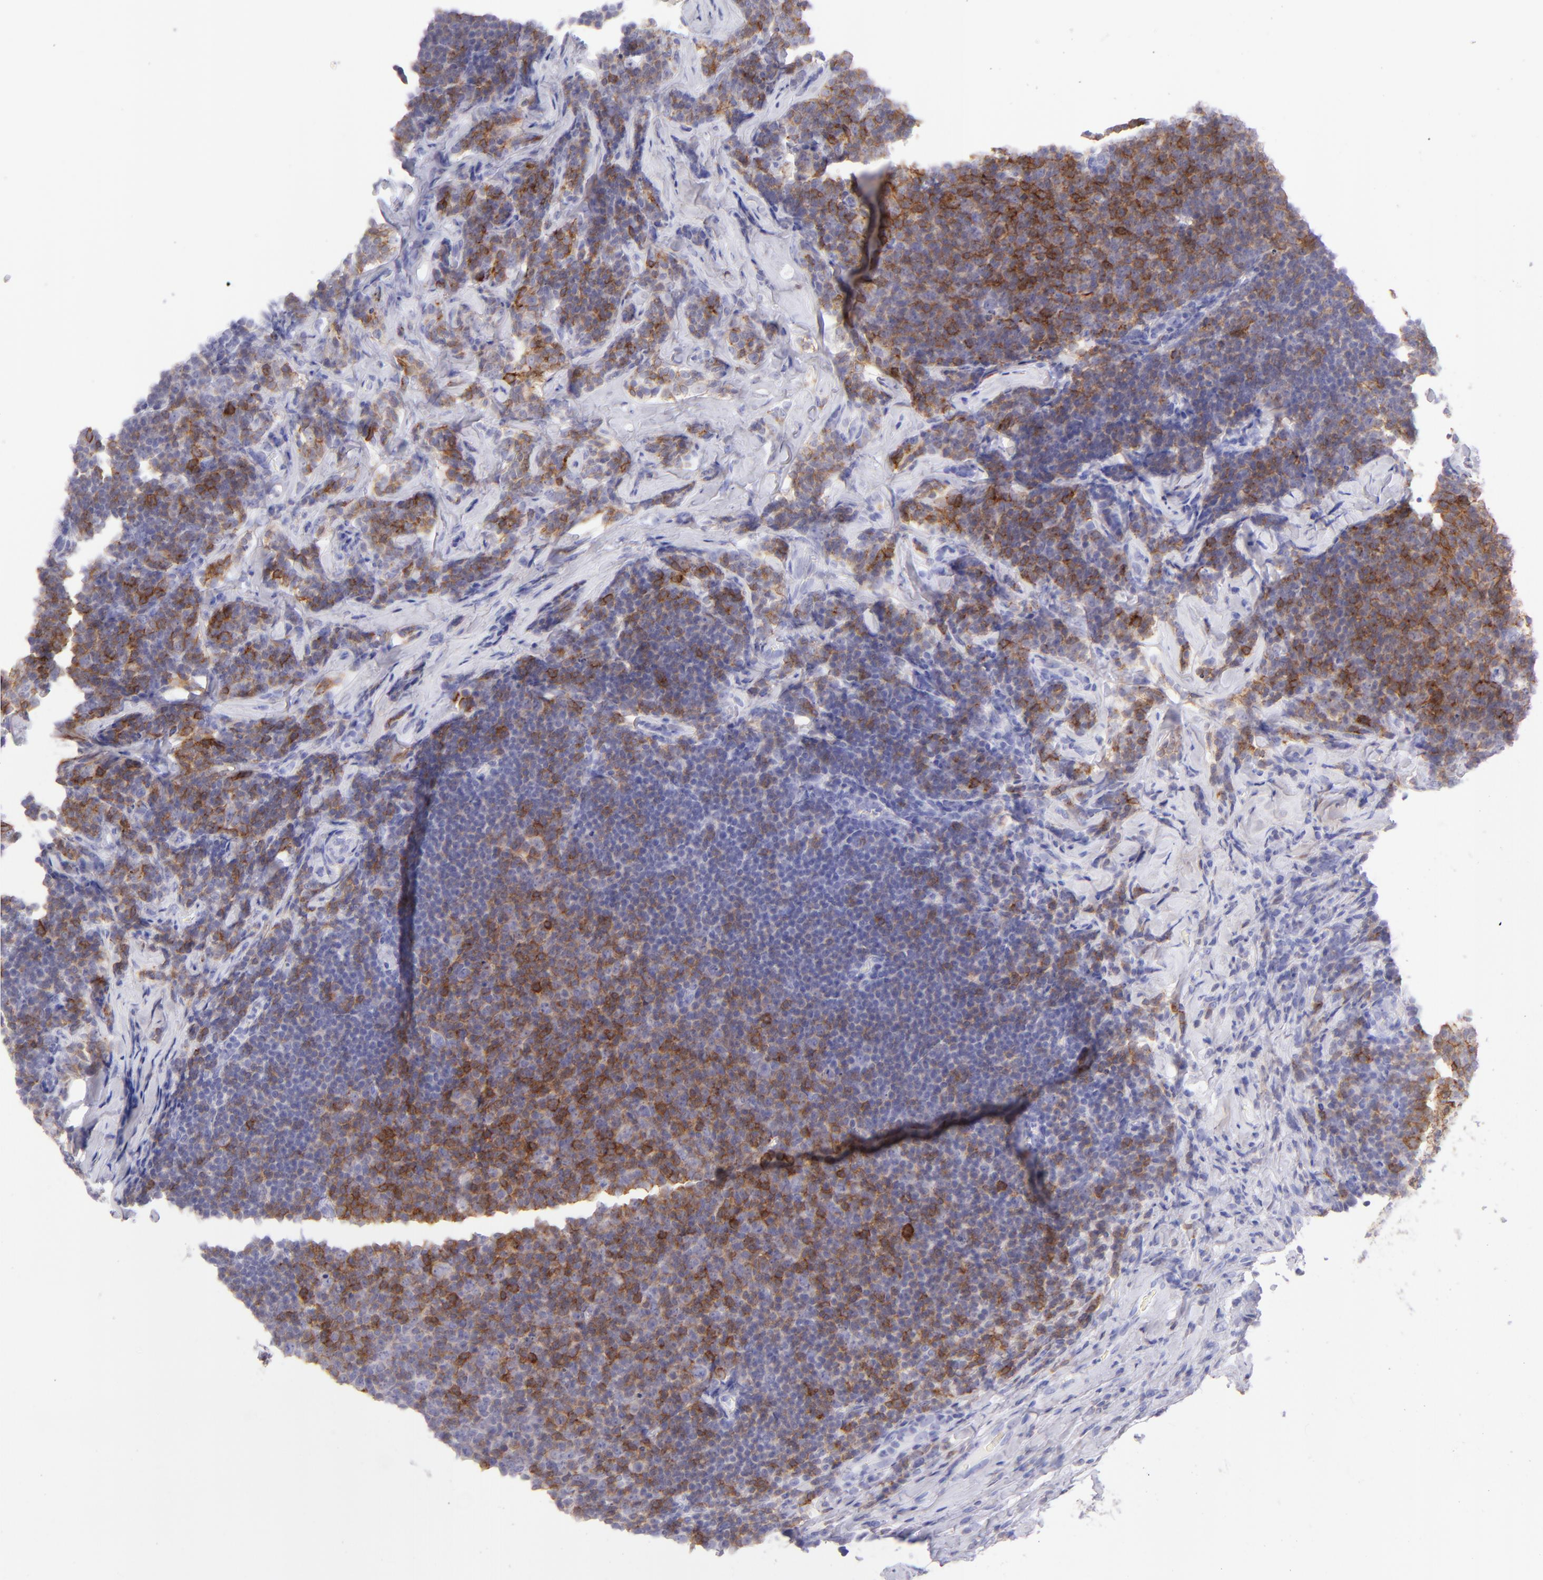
{"staining": {"intensity": "moderate", "quantity": "25%-75%", "location": "cytoplasmic/membranous"}, "tissue": "lymphoma", "cell_type": "Tumor cells", "image_type": "cancer", "snomed": [{"axis": "morphology", "description": "Malignant lymphoma, non-Hodgkin's type, Low grade"}, {"axis": "topography", "description": "Lymph node"}], "caption": "Malignant lymphoma, non-Hodgkin's type (low-grade) was stained to show a protein in brown. There is medium levels of moderate cytoplasmic/membranous positivity in about 25%-75% of tumor cells. (brown staining indicates protein expression, while blue staining denotes nuclei).", "gene": "CD69", "patient": {"sex": "male", "age": 74}}